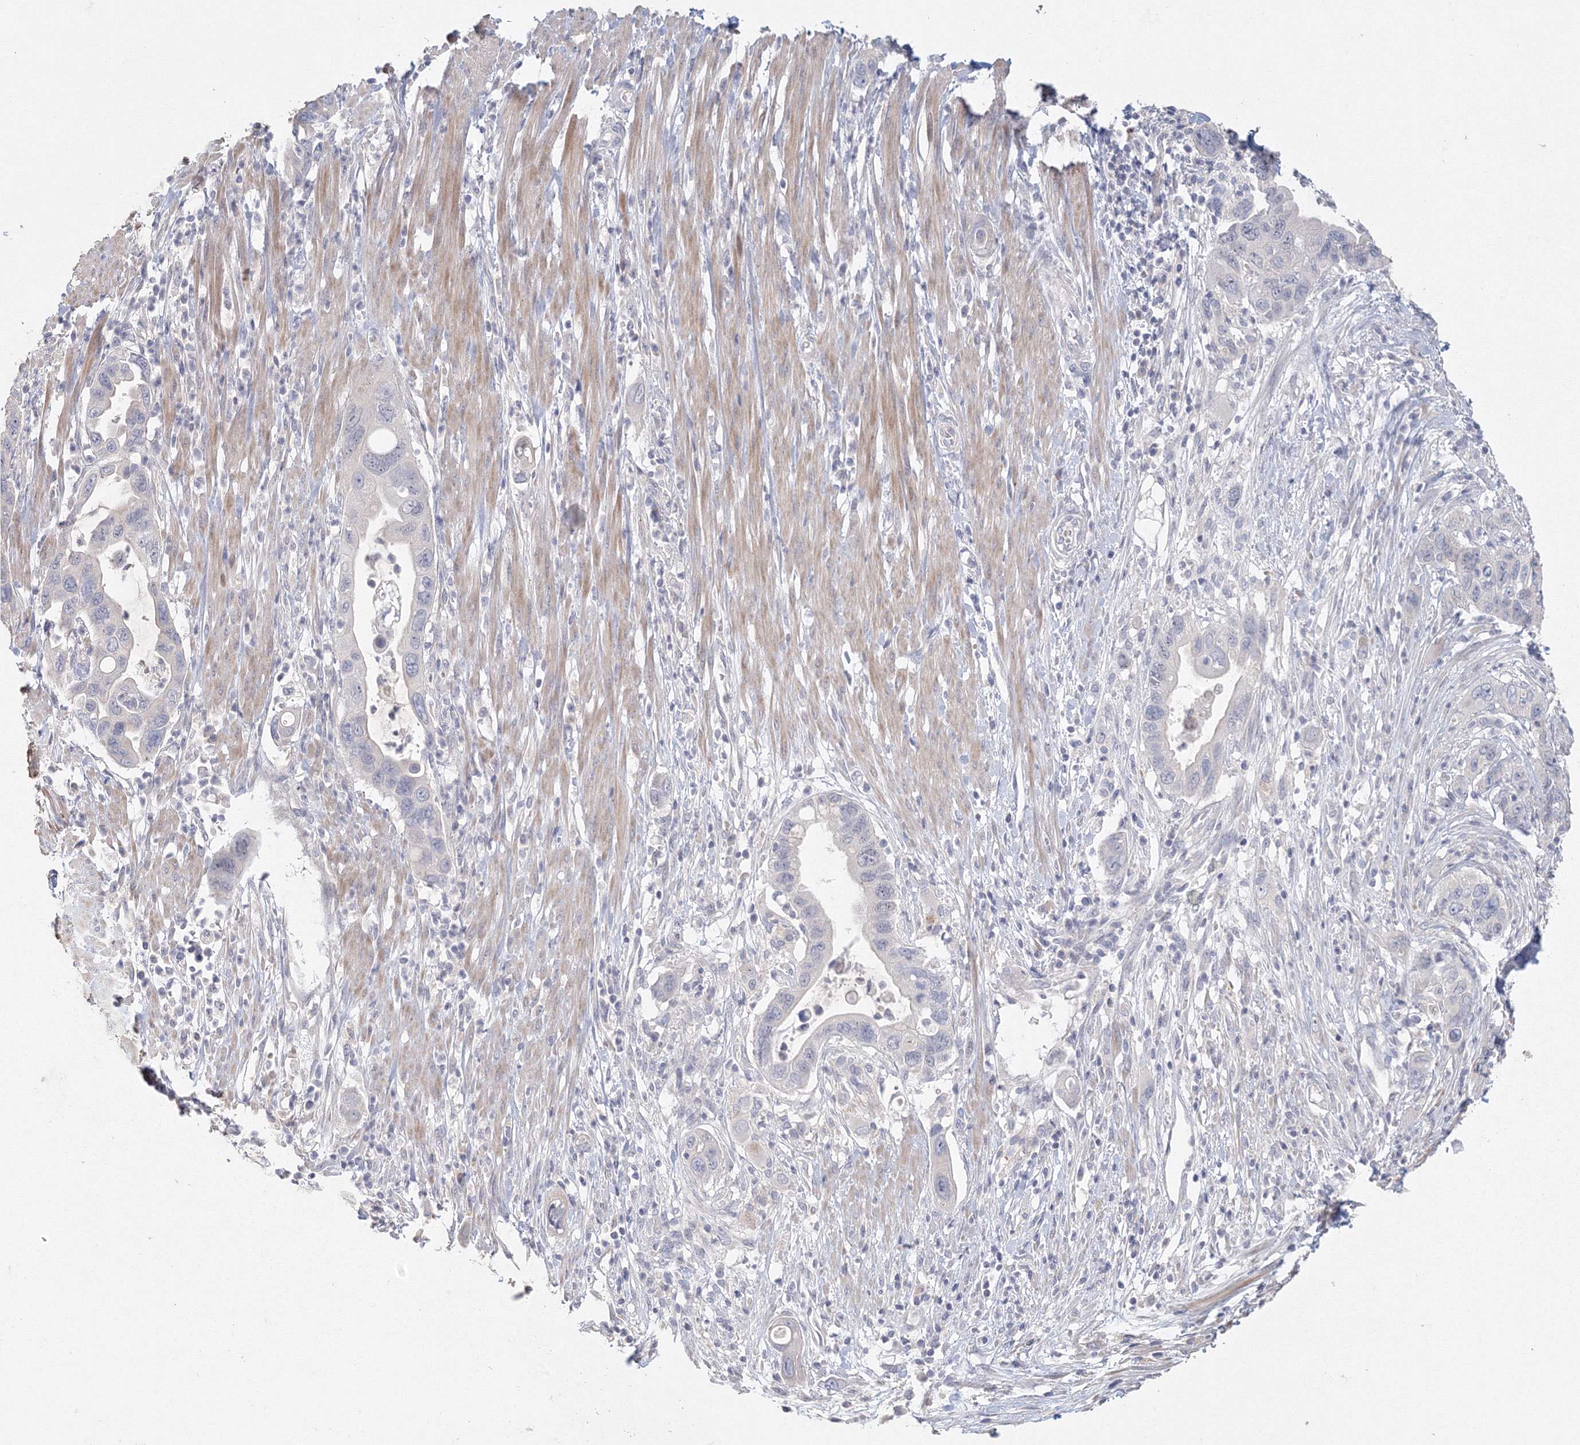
{"staining": {"intensity": "negative", "quantity": "none", "location": "none"}, "tissue": "pancreatic cancer", "cell_type": "Tumor cells", "image_type": "cancer", "snomed": [{"axis": "morphology", "description": "Adenocarcinoma, NOS"}, {"axis": "topography", "description": "Pancreas"}], "caption": "A high-resolution histopathology image shows immunohistochemistry staining of adenocarcinoma (pancreatic), which exhibits no significant expression in tumor cells.", "gene": "TACC2", "patient": {"sex": "female", "age": 71}}